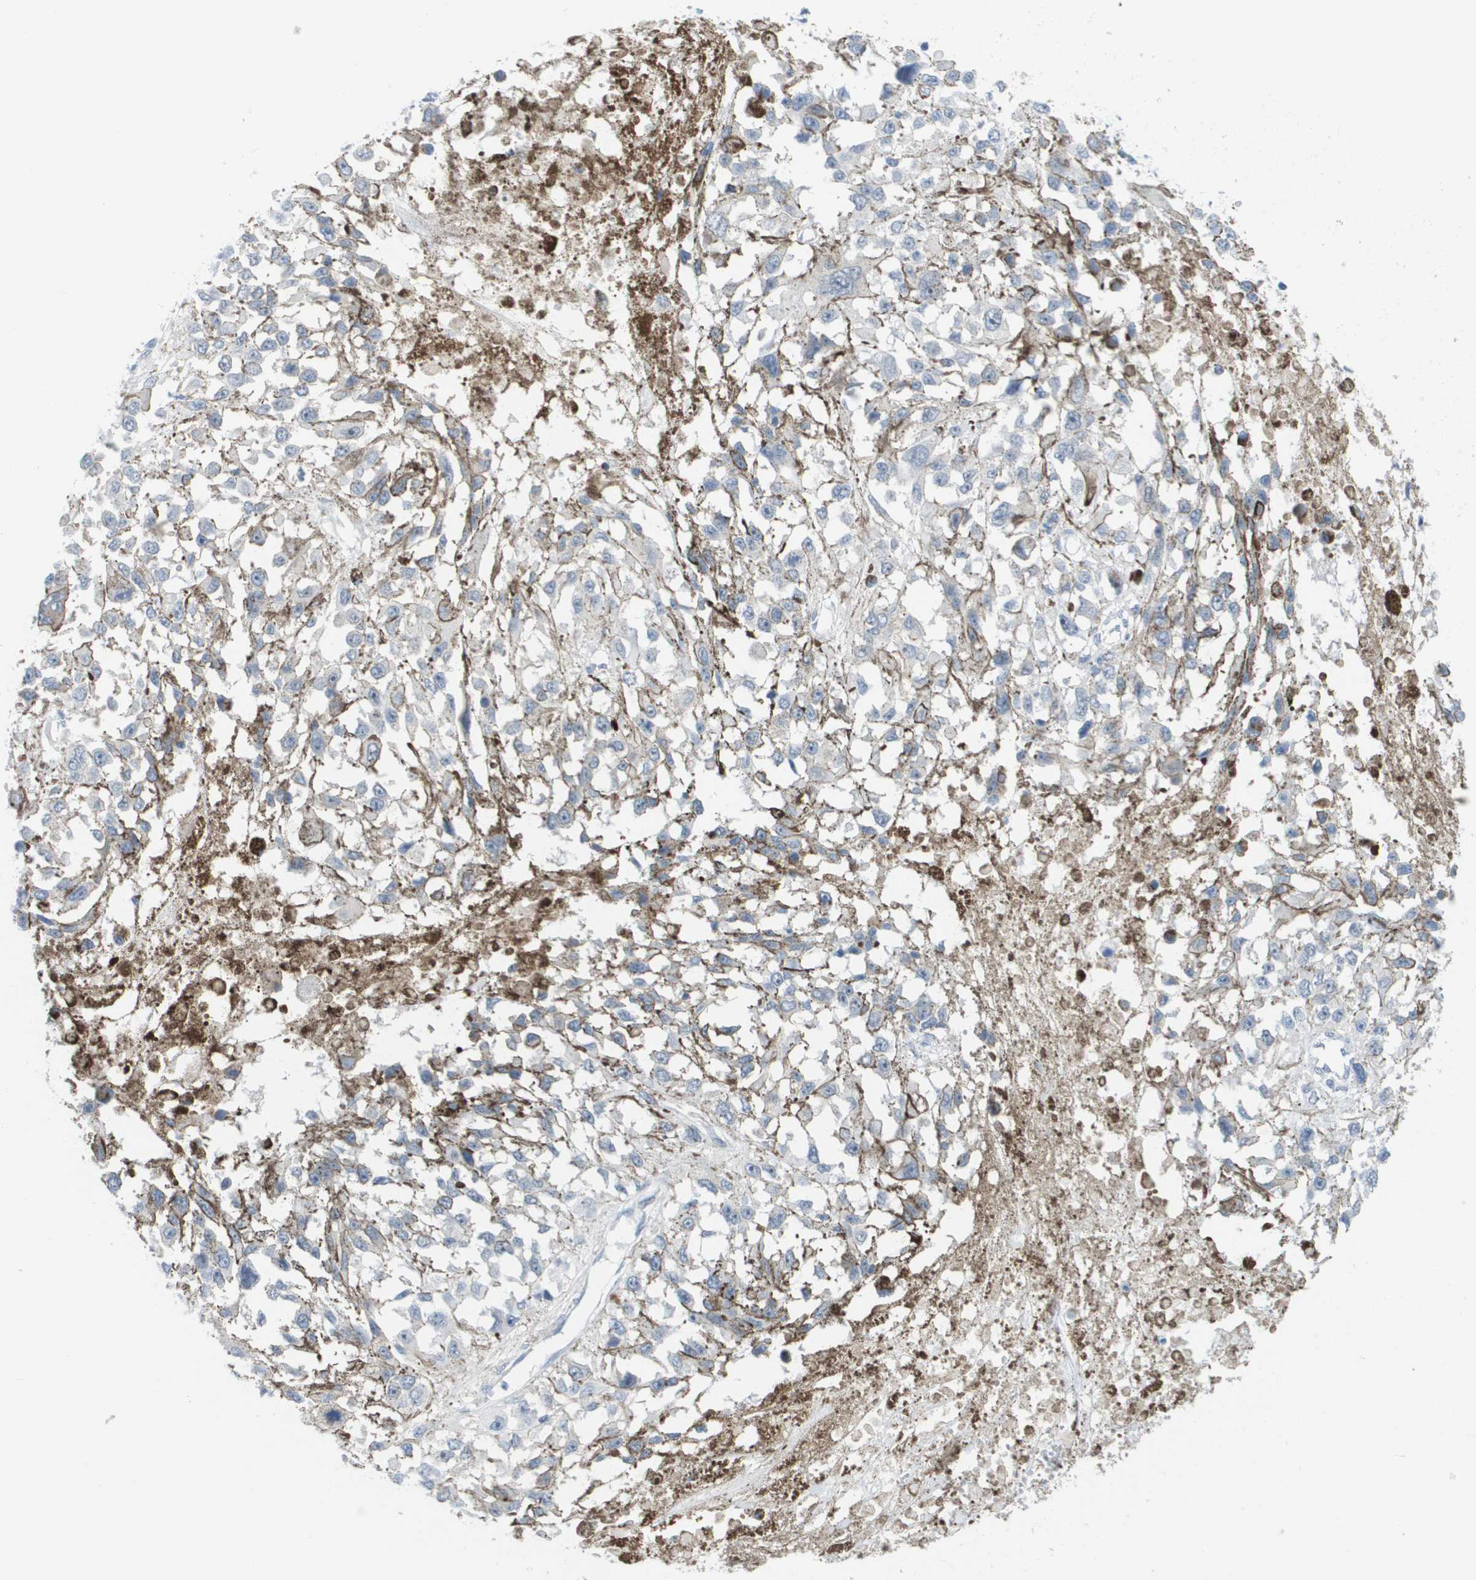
{"staining": {"intensity": "weak", "quantity": "<25%", "location": "cytoplasmic/membranous"}, "tissue": "melanoma", "cell_type": "Tumor cells", "image_type": "cancer", "snomed": [{"axis": "morphology", "description": "Malignant melanoma, Metastatic site"}, {"axis": "topography", "description": "Lymph node"}], "caption": "A micrograph of malignant melanoma (metastatic site) stained for a protein shows no brown staining in tumor cells.", "gene": "PDE4A", "patient": {"sex": "male", "age": 59}}